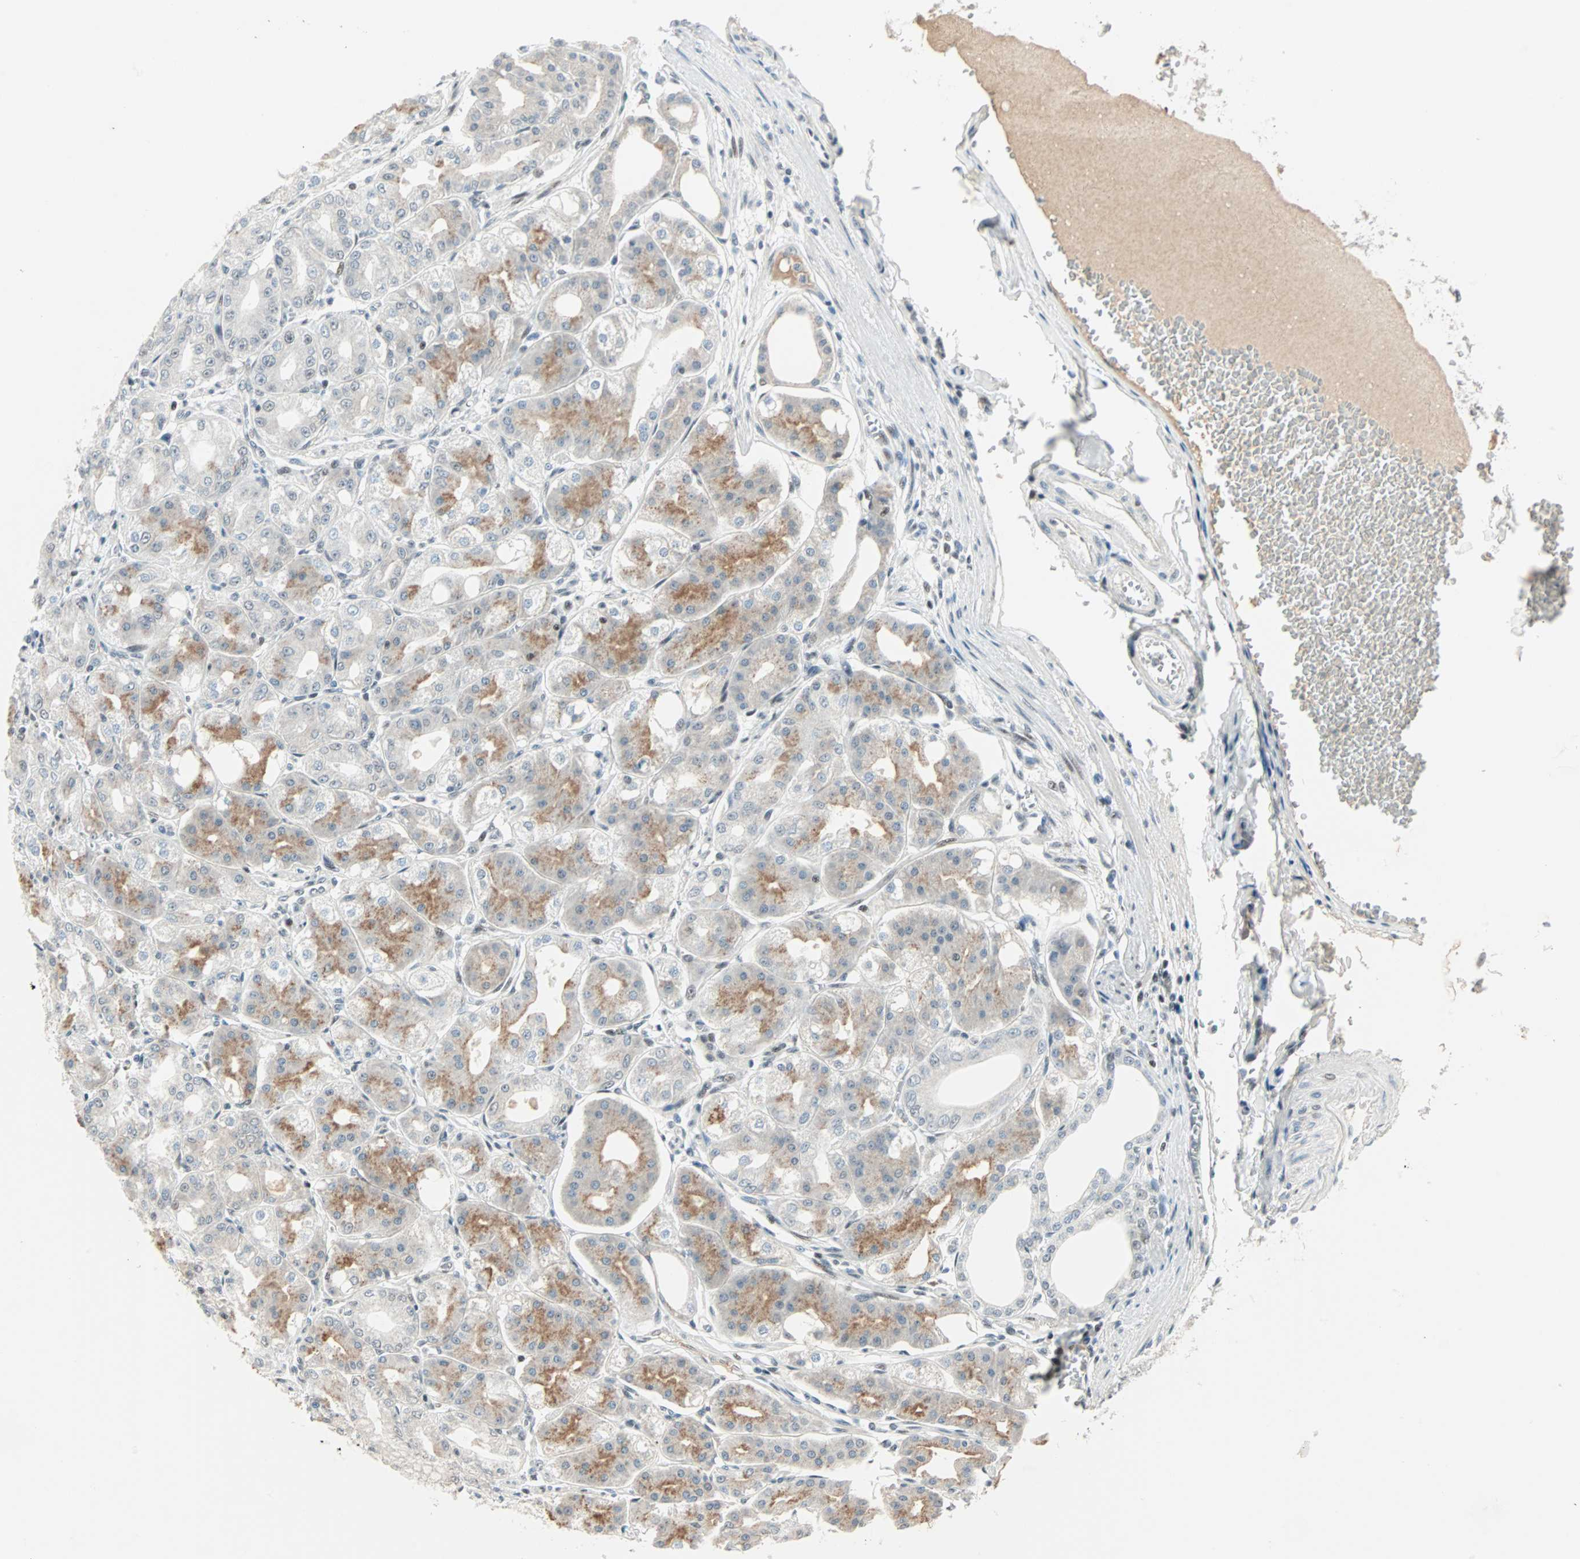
{"staining": {"intensity": "moderate", "quantity": ">75%", "location": "nuclear"}, "tissue": "stomach", "cell_type": "Glandular cells", "image_type": "normal", "snomed": [{"axis": "morphology", "description": "Normal tissue, NOS"}, {"axis": "topography", "description": "Stomach, lower"}], "caption": "A micrograph of human stomach stained for a protein shows moderate nuclear brown staining in glandular cells.", "gene": "SIN3A", "patient": {"sex": "male", "age": 71}}